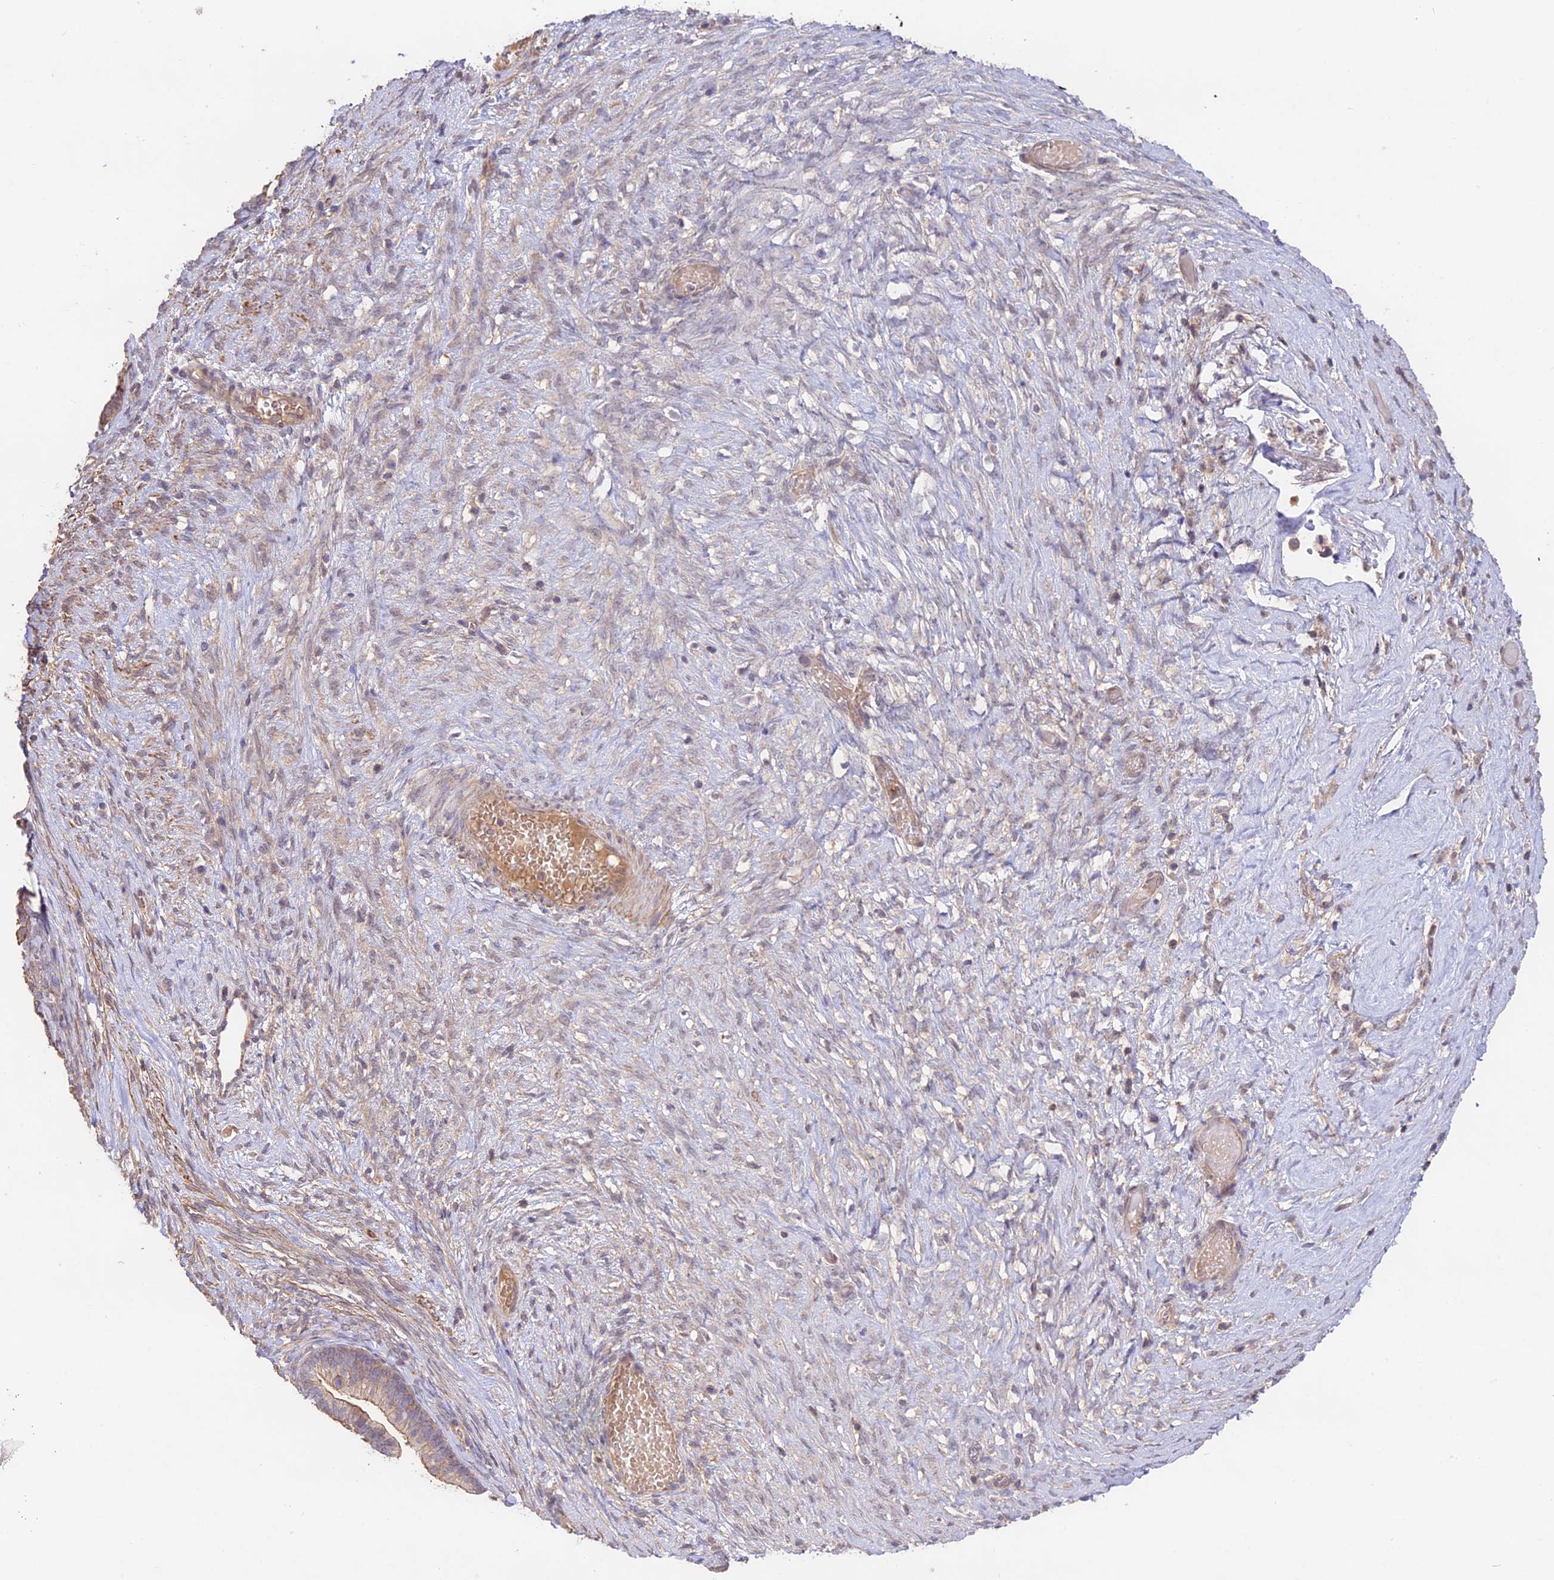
{"staining": {"intensity": "weak", "quantity": "25%-75%", "location": "cytoplasmic/membranous"}, "tissue": "ovarian cancer", "cell_type": "Tumor cells", "image_type": "cancer", "snomed": [{"axis": "morphology", "description": "Cystadenocarcinoma, serous, NOS"}, {"axis": "topography", "description": "Ovary"}], "caption": "Serous cystadenocarcinoma (ovarian) stained with a protein marker reveals weak staining in tumor cells.", "gene": "CLCF1", "patient": {"sex": "female", "age": 56}}